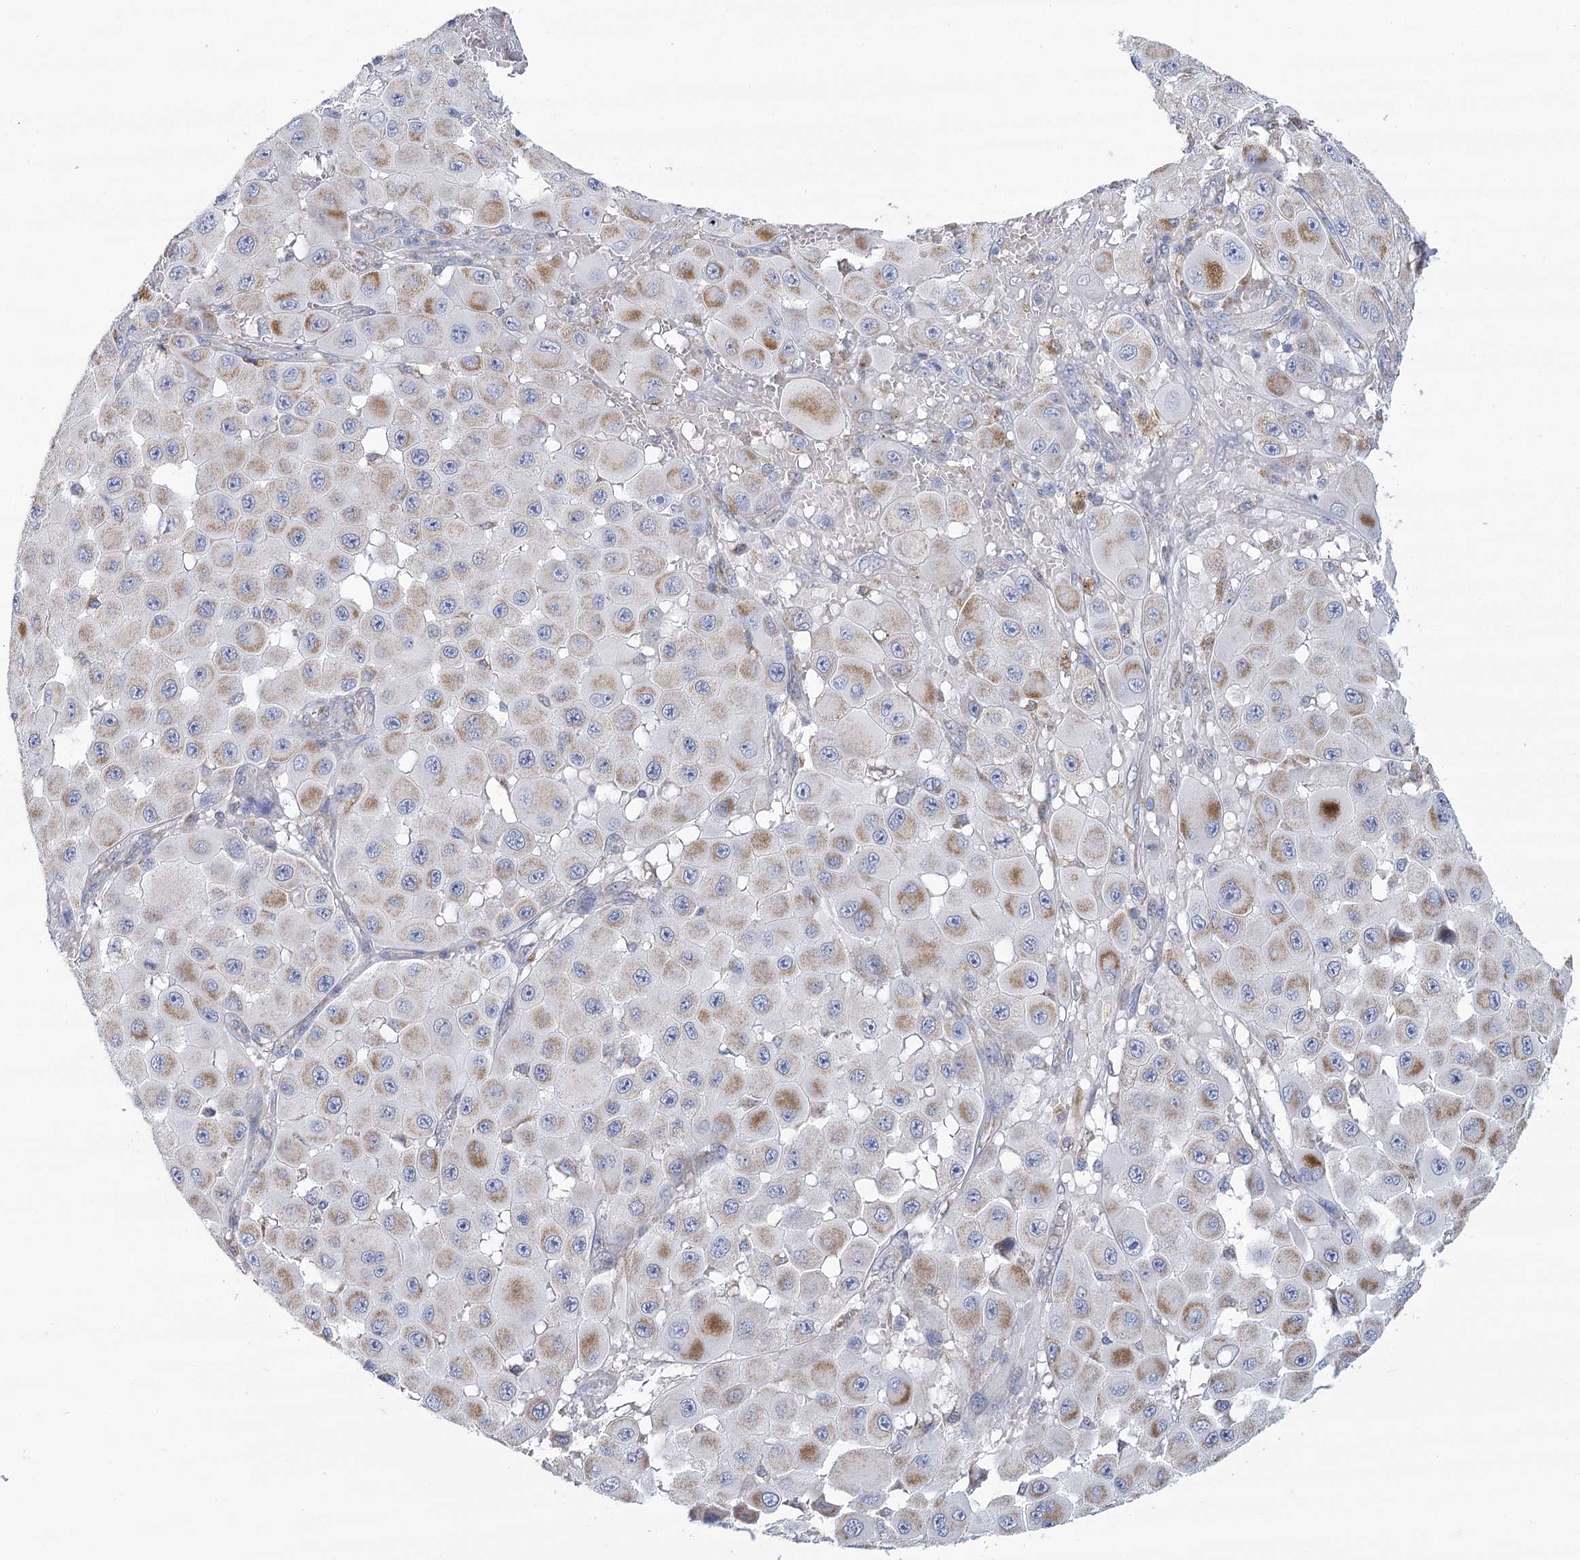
{"staining": {"intensity": "moderate", "quantity": "<25%", "location": "cytoplasmic/membranous"}, "tissue": "melanoma", "cell_type": "Tumor cells", "image_type": "cancer", "snomed": [{"axis": "morphology", "description": "Malignant melanoma, NOS"}, {"axis": "topography", "description": "Skin"}], "caption": "The immunohistochemical stain highlights moderate cytoplasmic/membranous expression in tumor cells of malignant melanoma tissue.", "gene": "SNX7", "patient": {"sex": "female", "age": 81}}